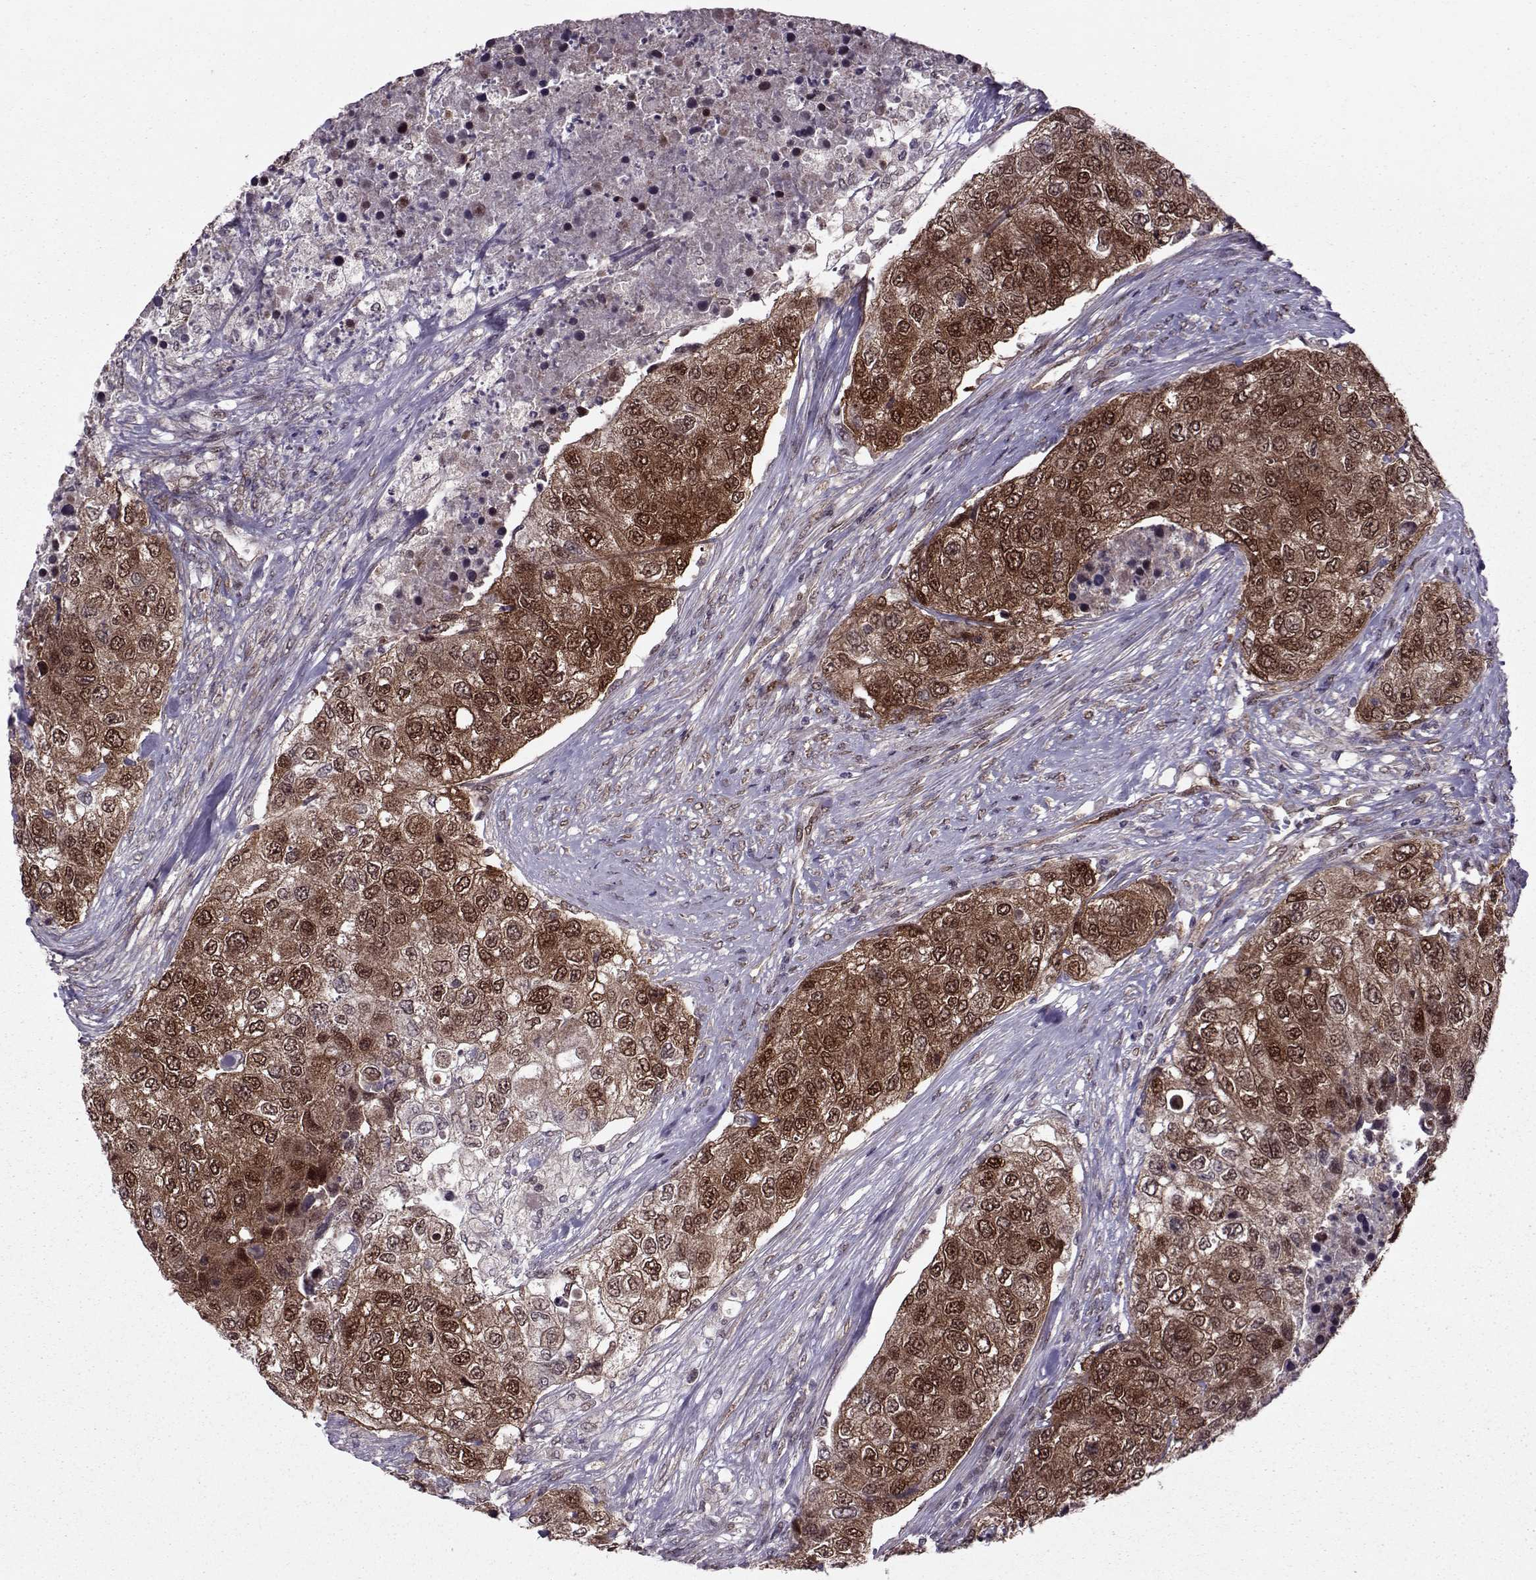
{"staining": {"intensity": "strong", "quantity": ">75%", "location": "cytoplasmic/membranous,nuclear"}, "tissue": "urothelial cancer", "cell_type": "Tumor cells", "image_type": "cancer", "snomed": [{"axis": "morphology", "description": "Urothelial carcinoma, High grade"}, {"axis": "topography", "description": "Urinary bladder"}], "caption": "Tumor cells show high levels of strong cytoplasmic/membranous and nuclear expression in about >75% of cells in urothelial cancer. The staining was performed using DAB (3,3'-diaminobenzidine) to visualize the protein expression in brown, while the nuclei were stained in blue with hematoxylin (Magnification: 20x).", "gene": "CDK4", "patient": {"sex": "female", "age": 78}}